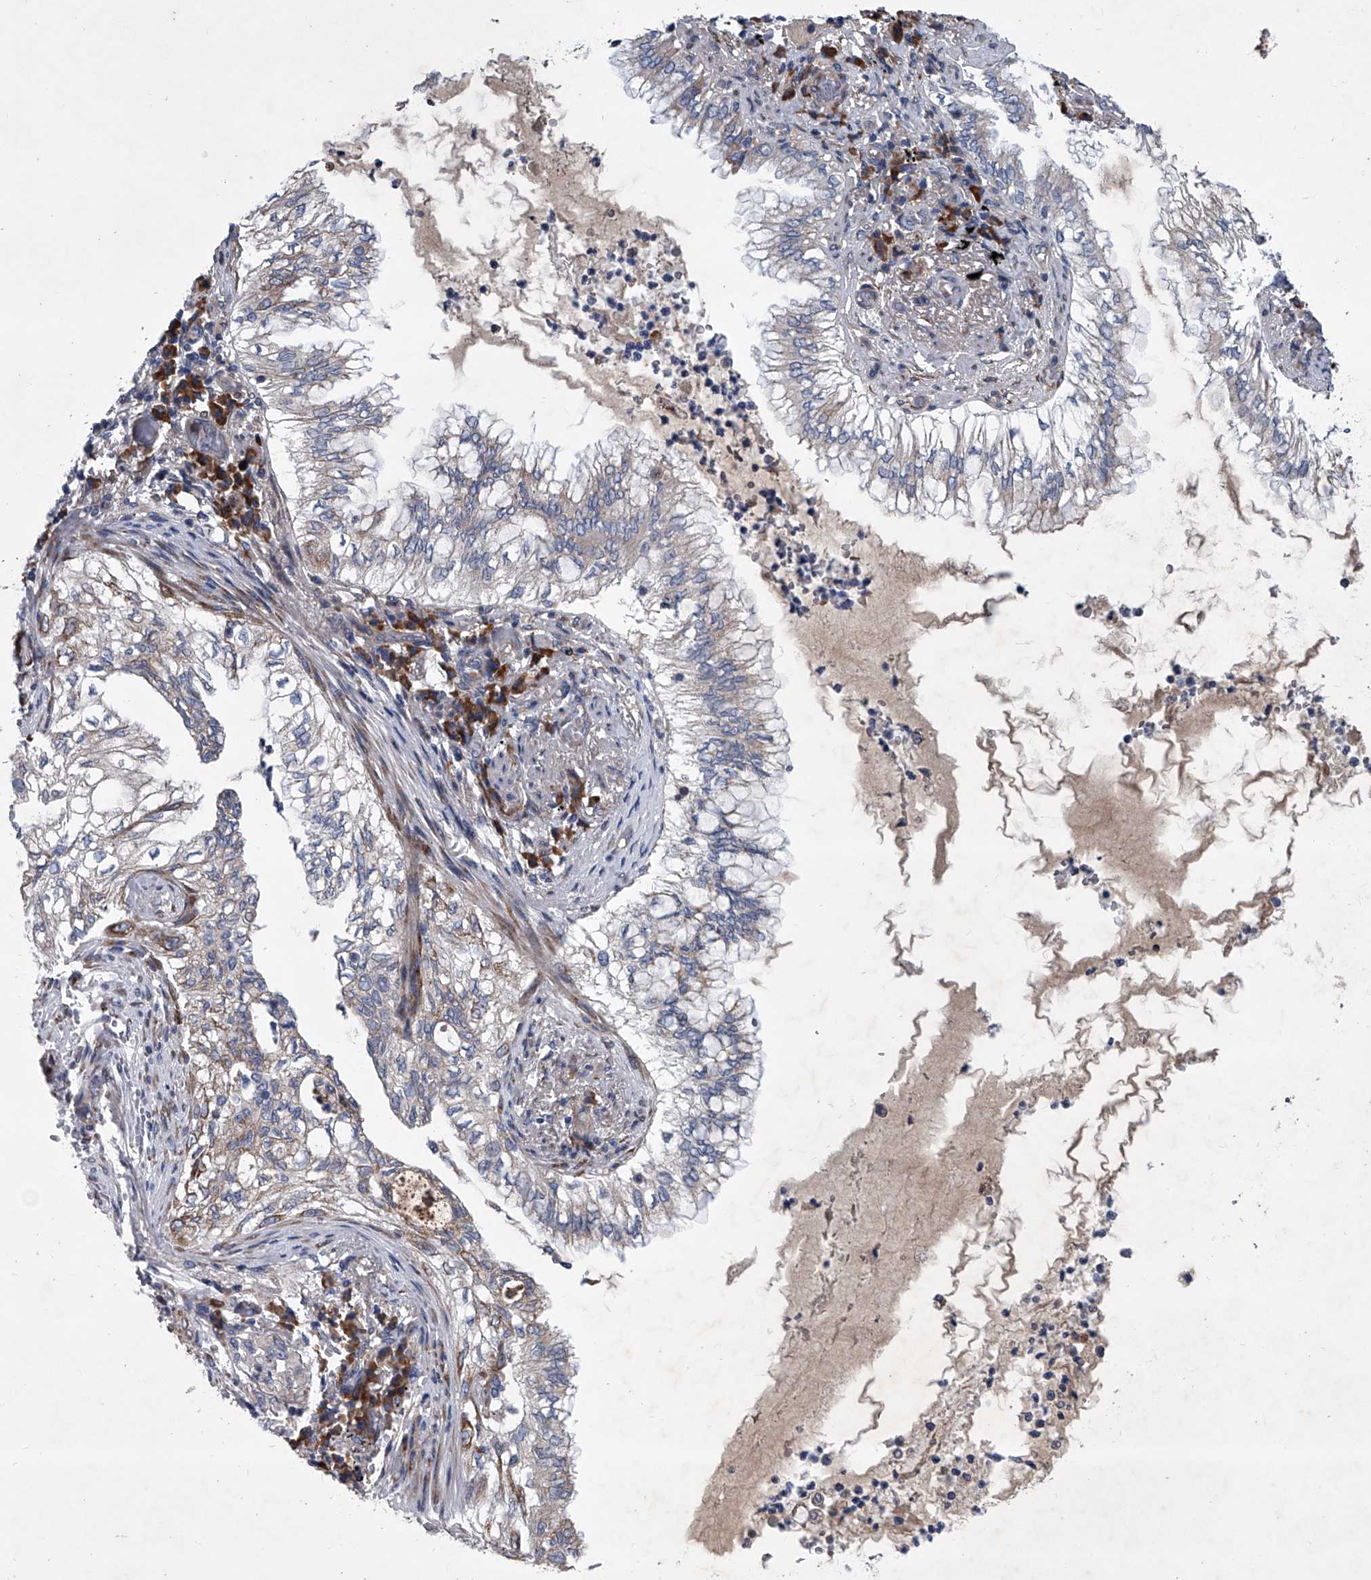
{"staining": {"intensity": "negative", "quantity": "none", "location": "none"}, "tissue": "lung cancer", "cell_type": "Tumor cells", "image_type": "cancer", "snomed": [{"axis": "morphology", "description": "Adenocarcinoma, NOS"}, {"axis": "topography", "description": "Lung"}], "caption": "High magnification brightfield microscopy of adenocarcinoma (lung) stained with DAB (3,3'-diaminobenzidine) (brown) and counterstained with hematoxylin (blue): tumor cells show no significant expression.", "gene": "ABCG1", "patient": {"sex": "female", "age": 70}}